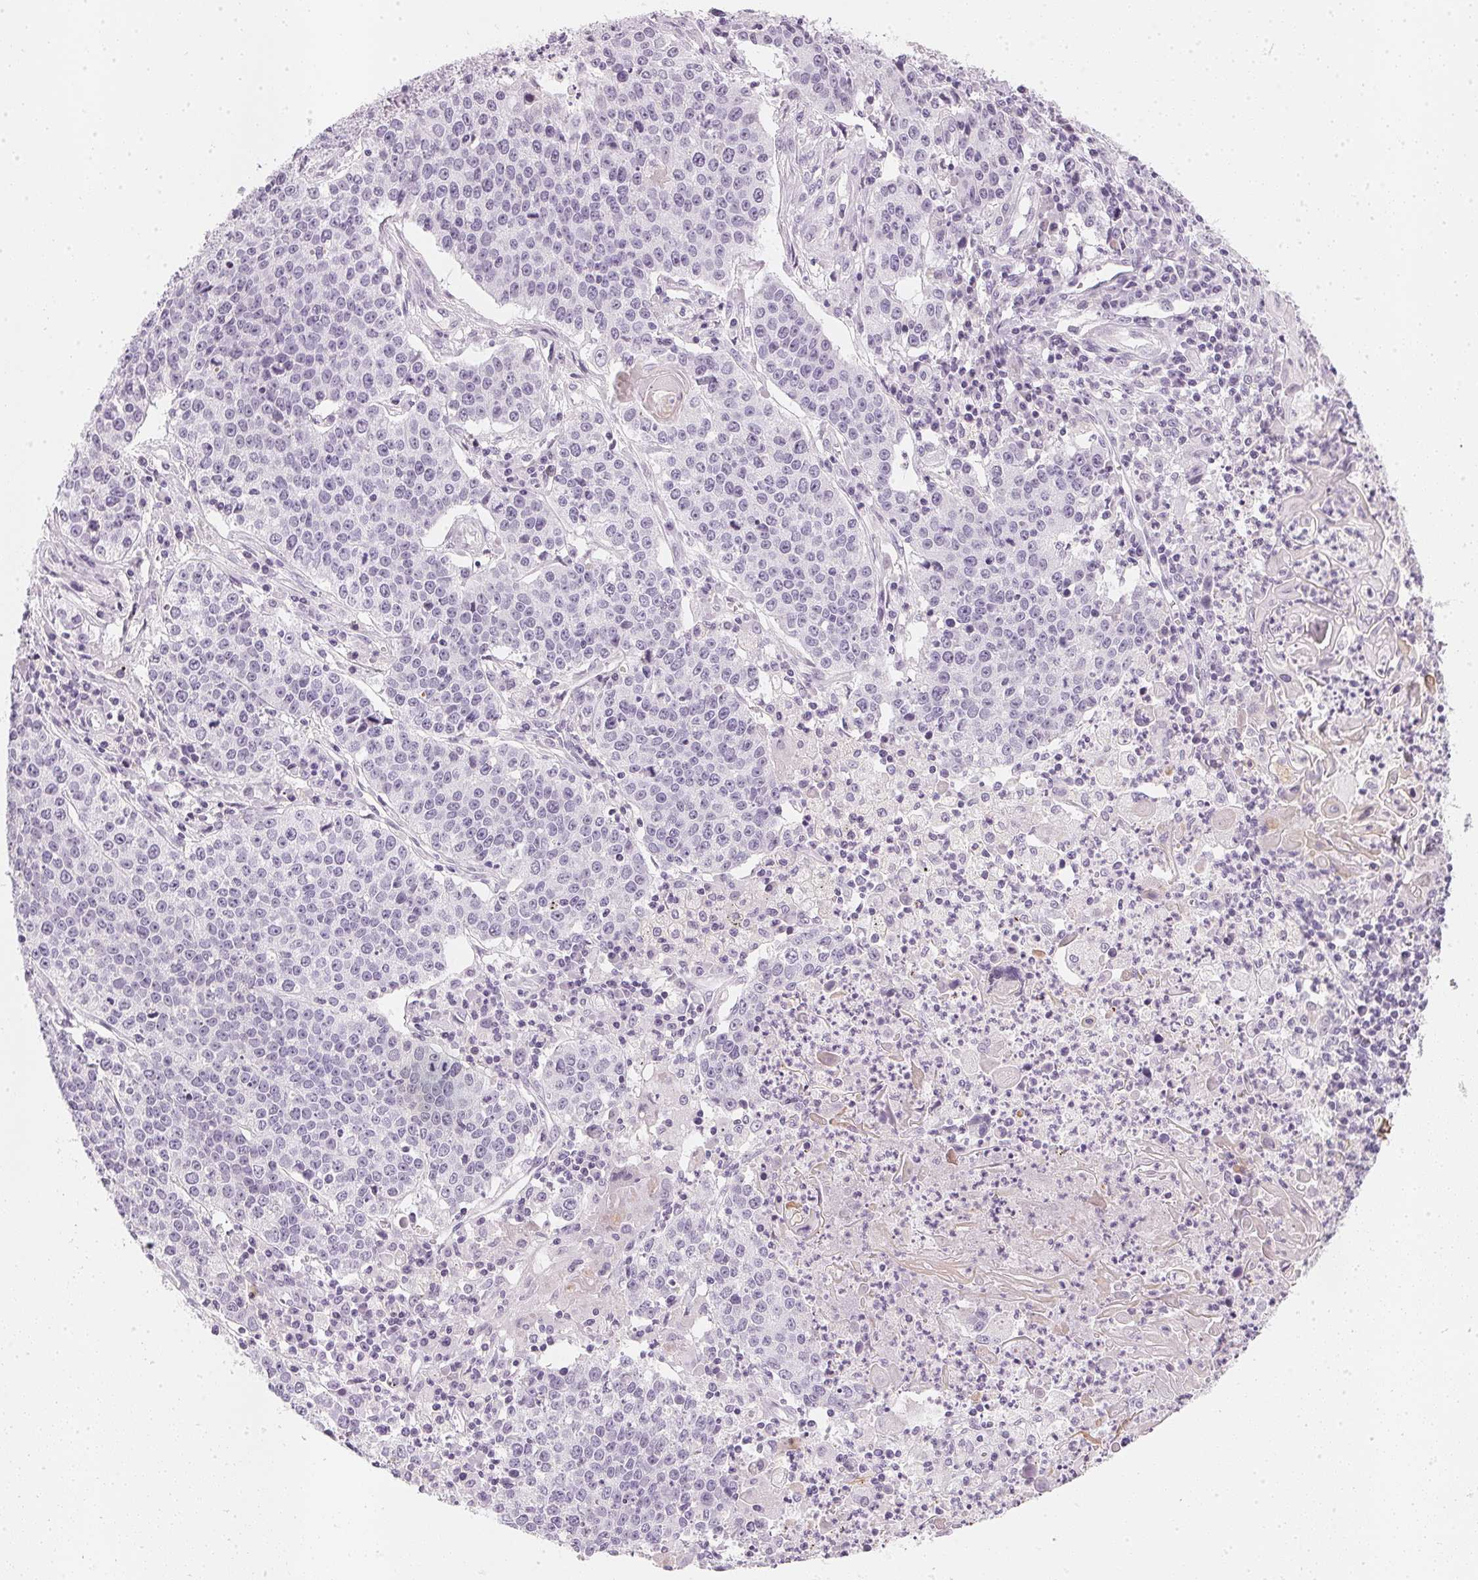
{"staining": {"intensity": "negative", "quantity": "none", "location": "none"}, "tissue": "lung cancer", "cell_type": "Tumor cells", "image_type": "cancer", "snomed": [{"axis": "morphology", "description": "Squamous cell carcinoma, NOS"}, {"axis": "morphology", "description": "Squamous cell carcinoma, metastatic, NOS"}, {"axis": "topography", "description": "Lung"}, {"axis": "topography", "description": "Pleura, NOS"}], "caption": "Immunohistochemical staining of lung cancer shows no significant positivity in tumor cells. (DAB immunohistochemistry visualized using brightfield microscopy, high magnification).", "gene": "CHST4", "patient": {"sex": "male", "age": 72}}